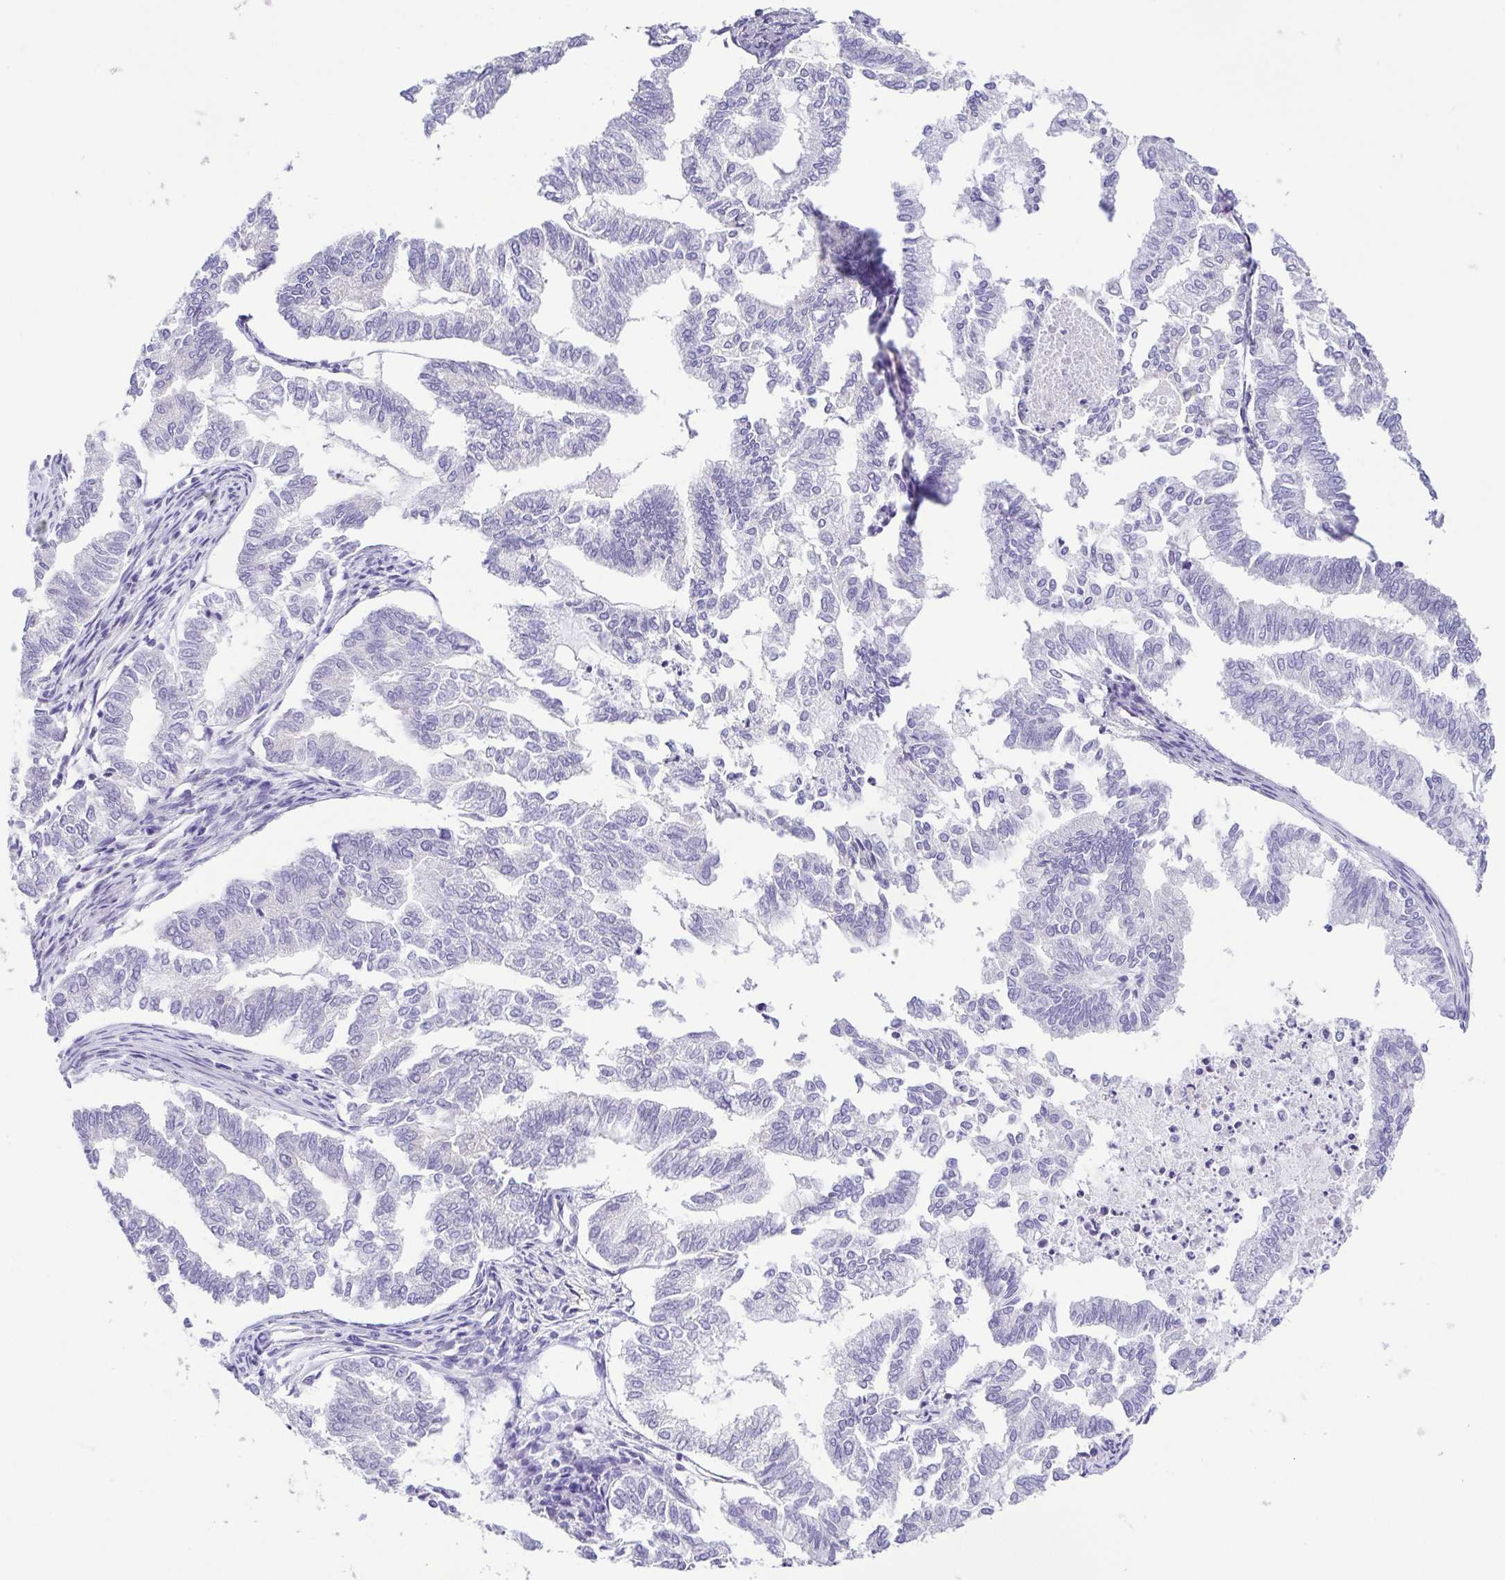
{"staining": {"intensity": "negative", "quantity": "none", "location": "none"}, "tissue": "endometrial cancer", "cell_type": "Tumor cells", "image_type": "cancer", "snomed": [{"axis": "morphology", "description": "Adenocarcinoma, NOS"}, {"axis": "topography", "description": "Endometrium"}], "caption": "Image shows no protein expression in tumor cells of endometrial cancer tissue.", "gene": "EPB42", "patient": {"sex": "female", "age": 79}}